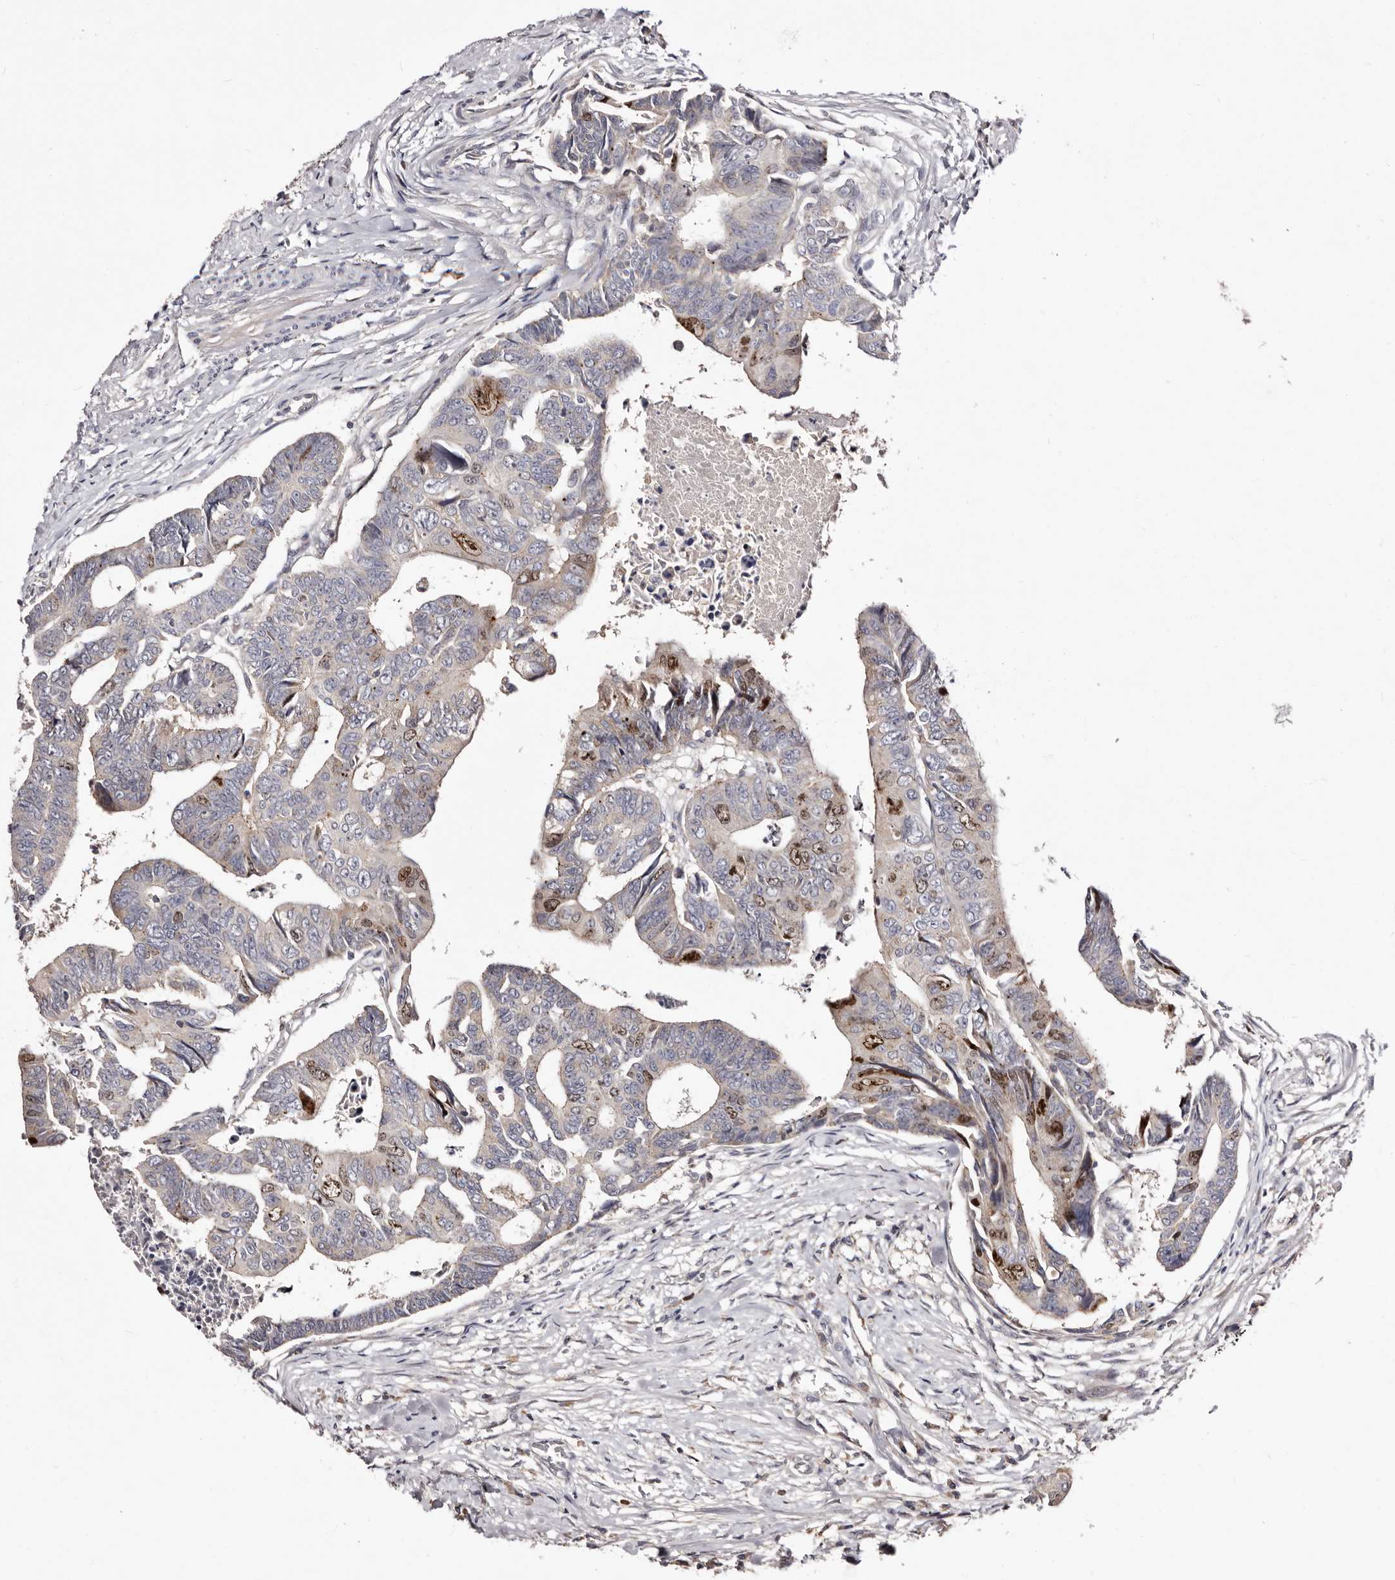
{"staining": {"intensity": "moderate", "quantity": "<25%", "location": "nuclear"}, "tissue": "colorectal cancer", "cell_type": "Tumor cells", "image_type": "cancer", "snomed": [{"axis": "morphology", "description": "Adenocarcinoma, NOS"}, {"axis": "topography", "description": "Rectum"}], "caption": "A micrograph of human colorectal adenocarcinoma stained for a protein reveals moderate nuclear brown staining in tumor cells.", "gene": "CDCA8", "patient": {"sex": "female", "age": 65}}